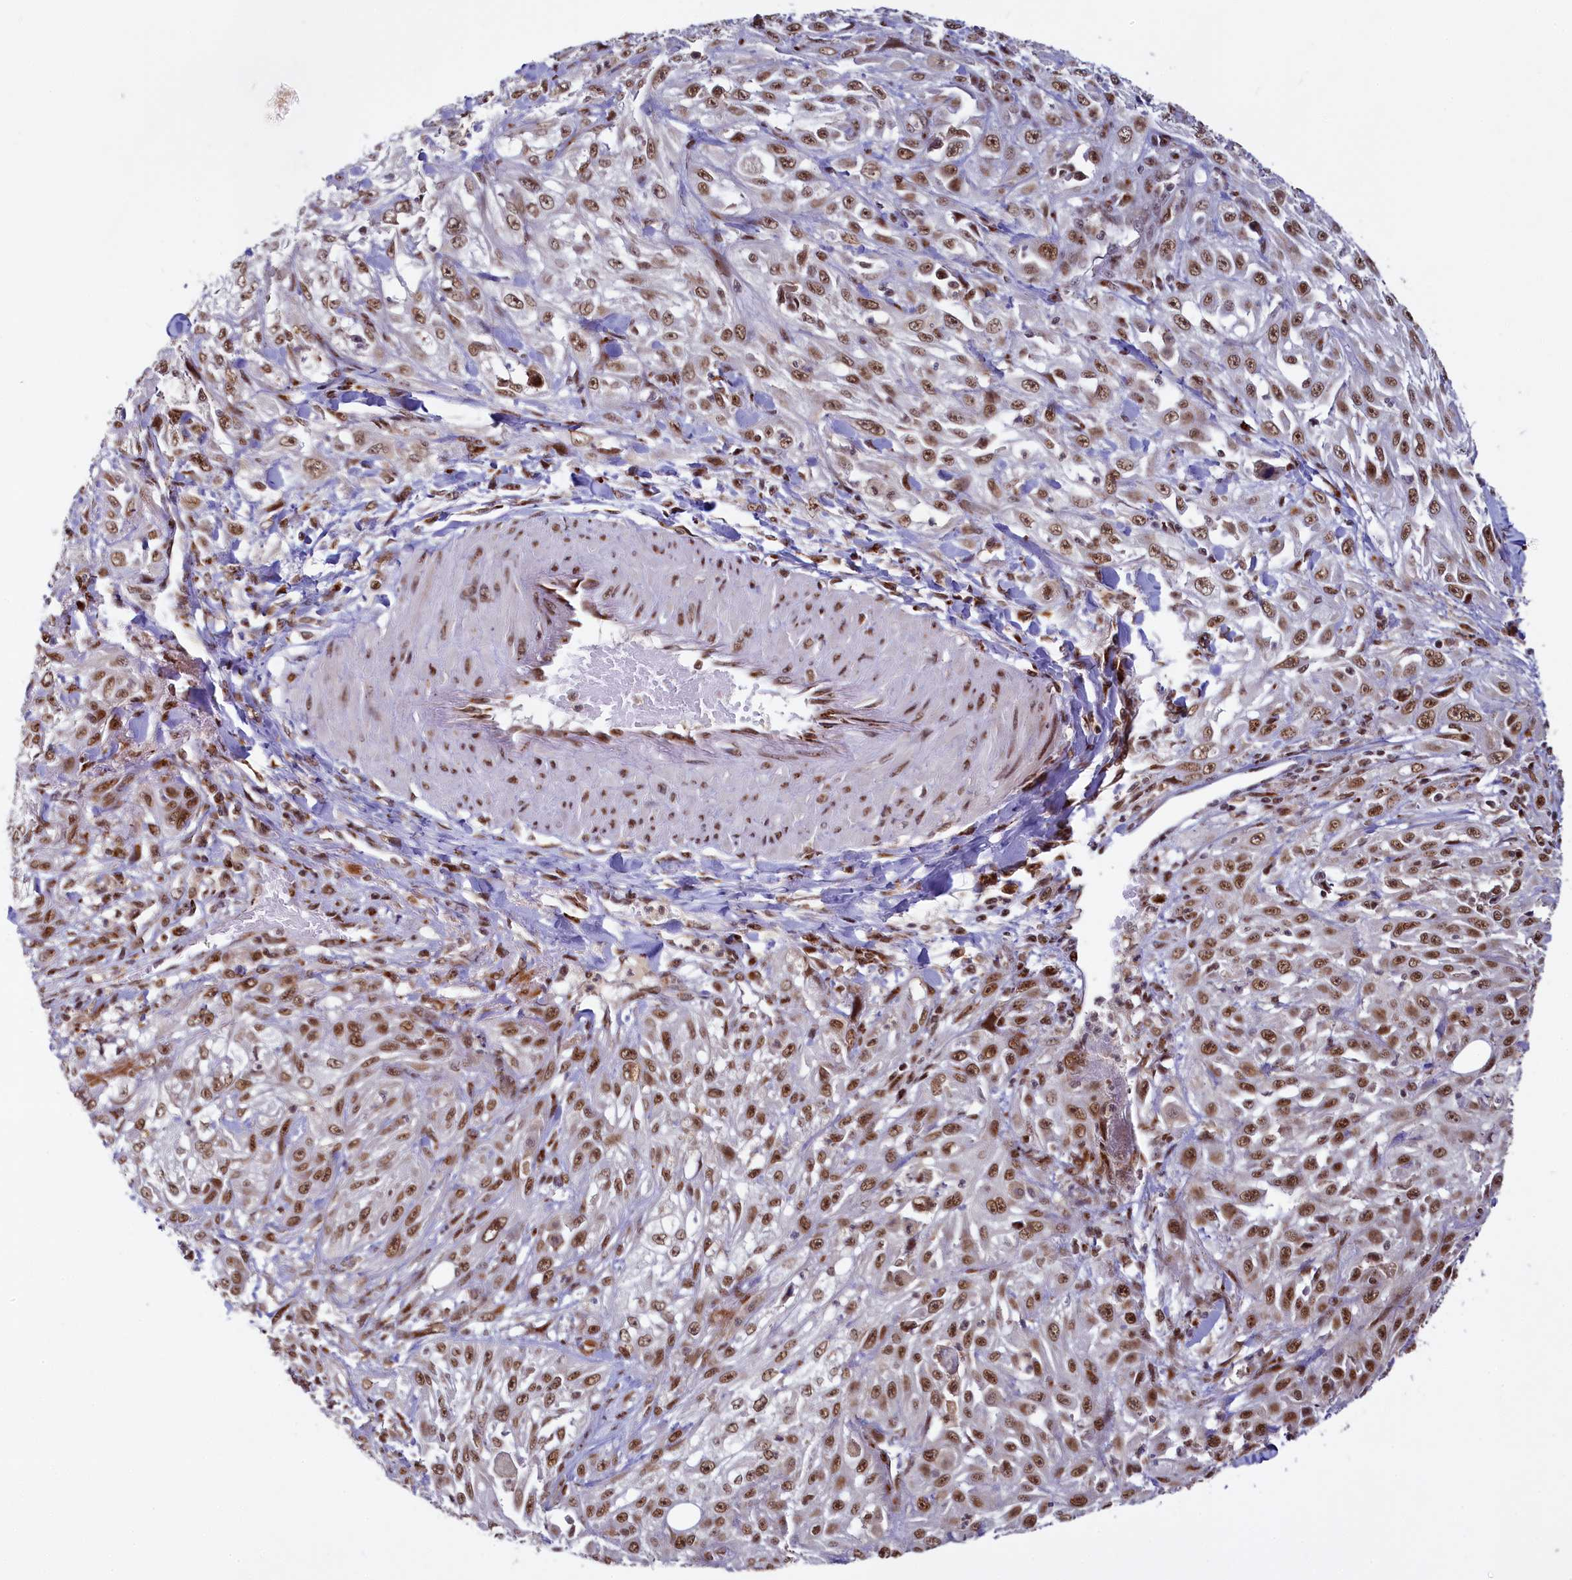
{"staining": {"intensity": "moderate", "quantity": ">75%", "location": "nuclear"}, "tissue": "skin cancer", "cell_type": "Tumor cells", "image_type": "cancer", "snomed": [{"axis": "morphology", "description": "Squamous cell carcinoma, NOS"}, {"axis": "morphology", "description": "Squamous cell carcinoma, metastatic, NOS"}, {"axis": "topography", "description": "Skin"}, {"axis": "topography", "description": "Lymph node"}], "caption": "Protein expression analysis of skin cancer (squamous cell carcinoma) reveals moderate nuclear staining in approximately >75% of tumor cells. (DAB IHC with brightfield microscopy, high magnification).", "gene": "PPHLN1", "patient": {"sex": "male", "age": 75}}